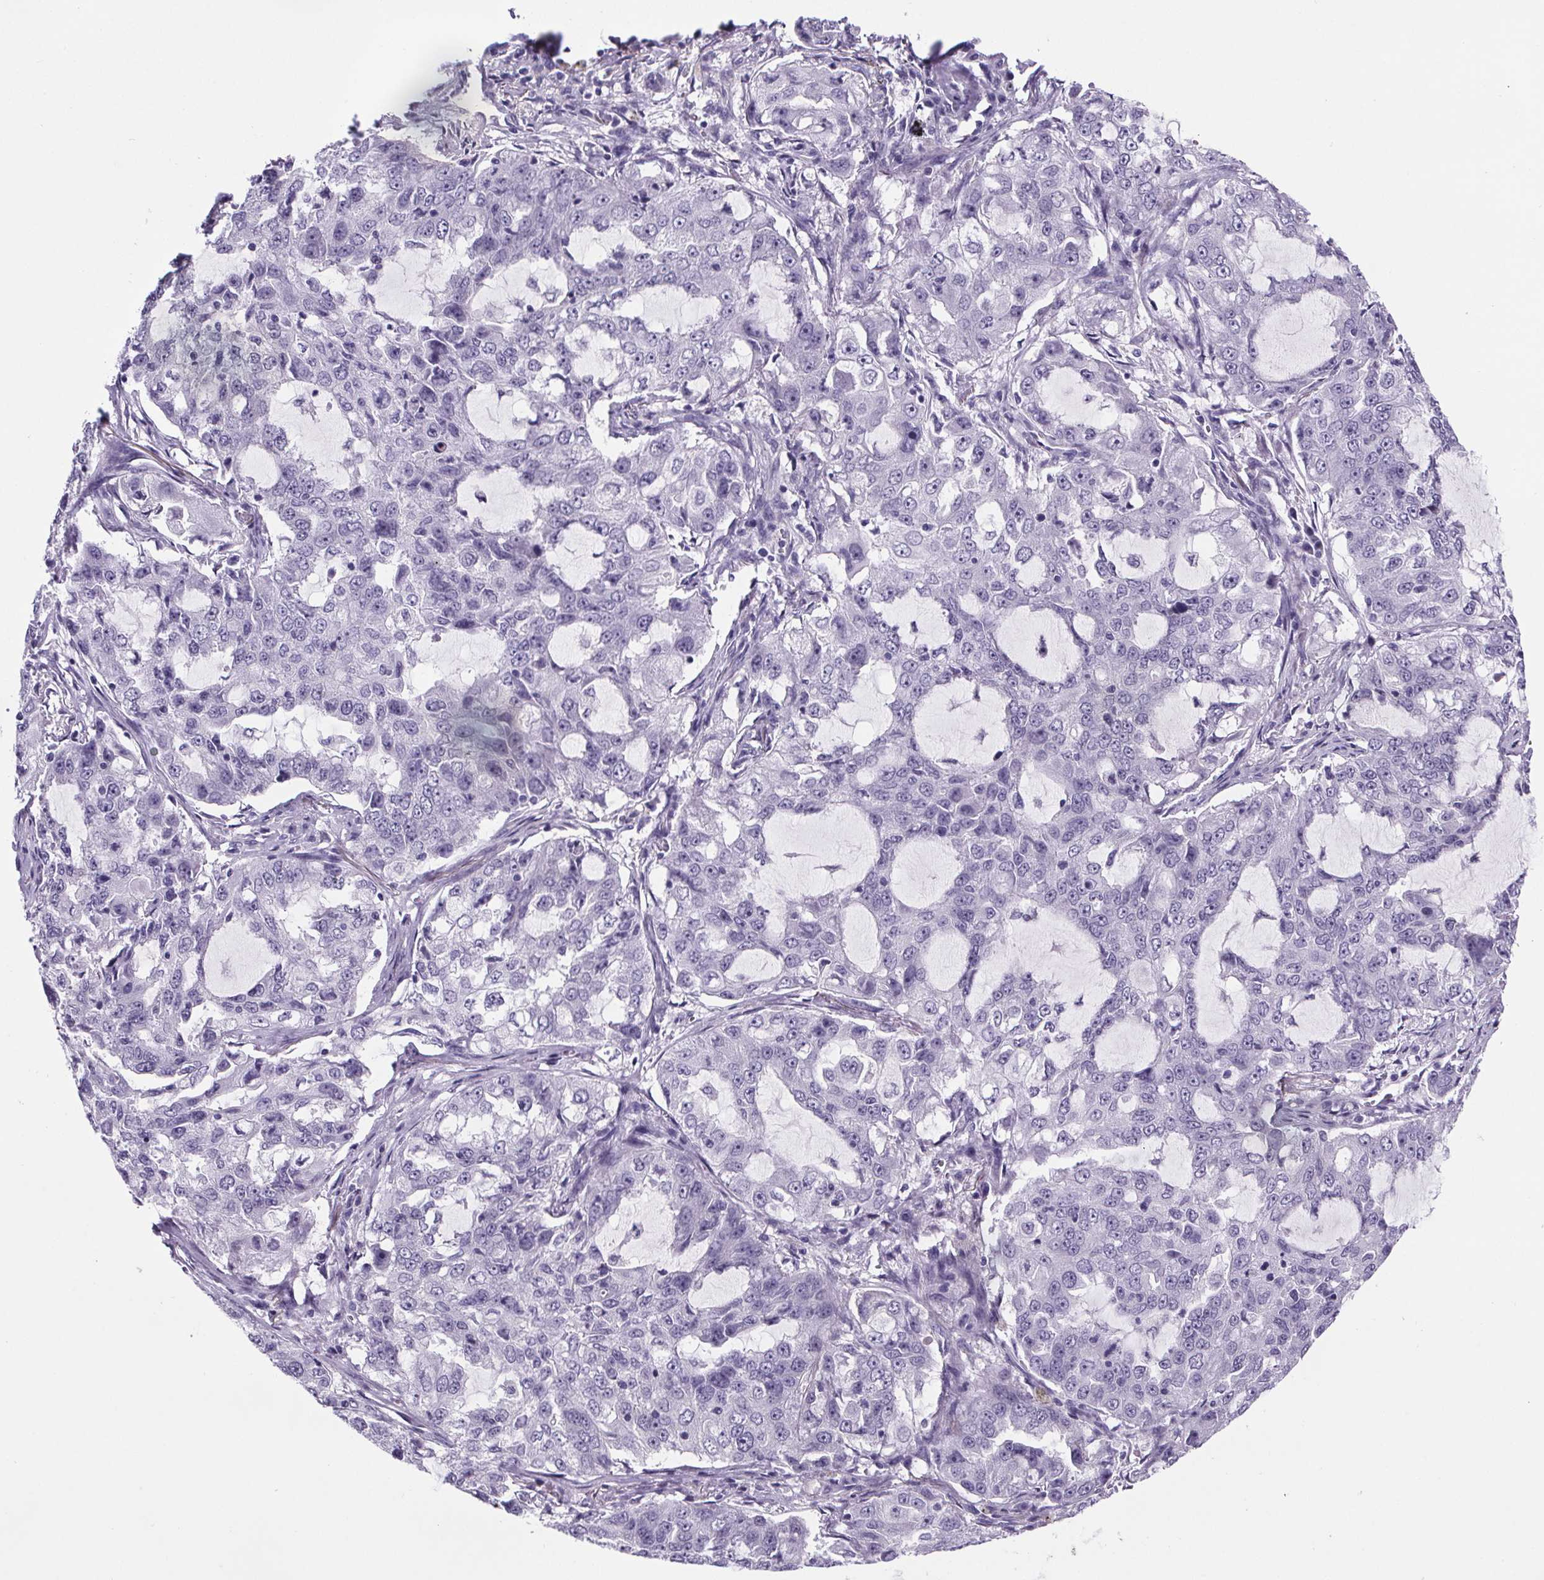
{"staining": {"intensity": "negative", "quantity": "none", "location": "none"}, "tissue": "lung cancer", "cell_type": "Tumor cells", "image_type": "cancer", "snomed": [{"axis": "morphology", "description": "Adenocarcinoma, NOS"}, {"axis": "topography", "description": "Lung"}], "caption": "DAB (3,3'-diaminobenzidine) immunohistochemical staining of lung cancer (adenocarcinoma) displays no significant staining in tumor cells.", "gene": "CUBN", "patient": {"sex": "female", "age": 61}}